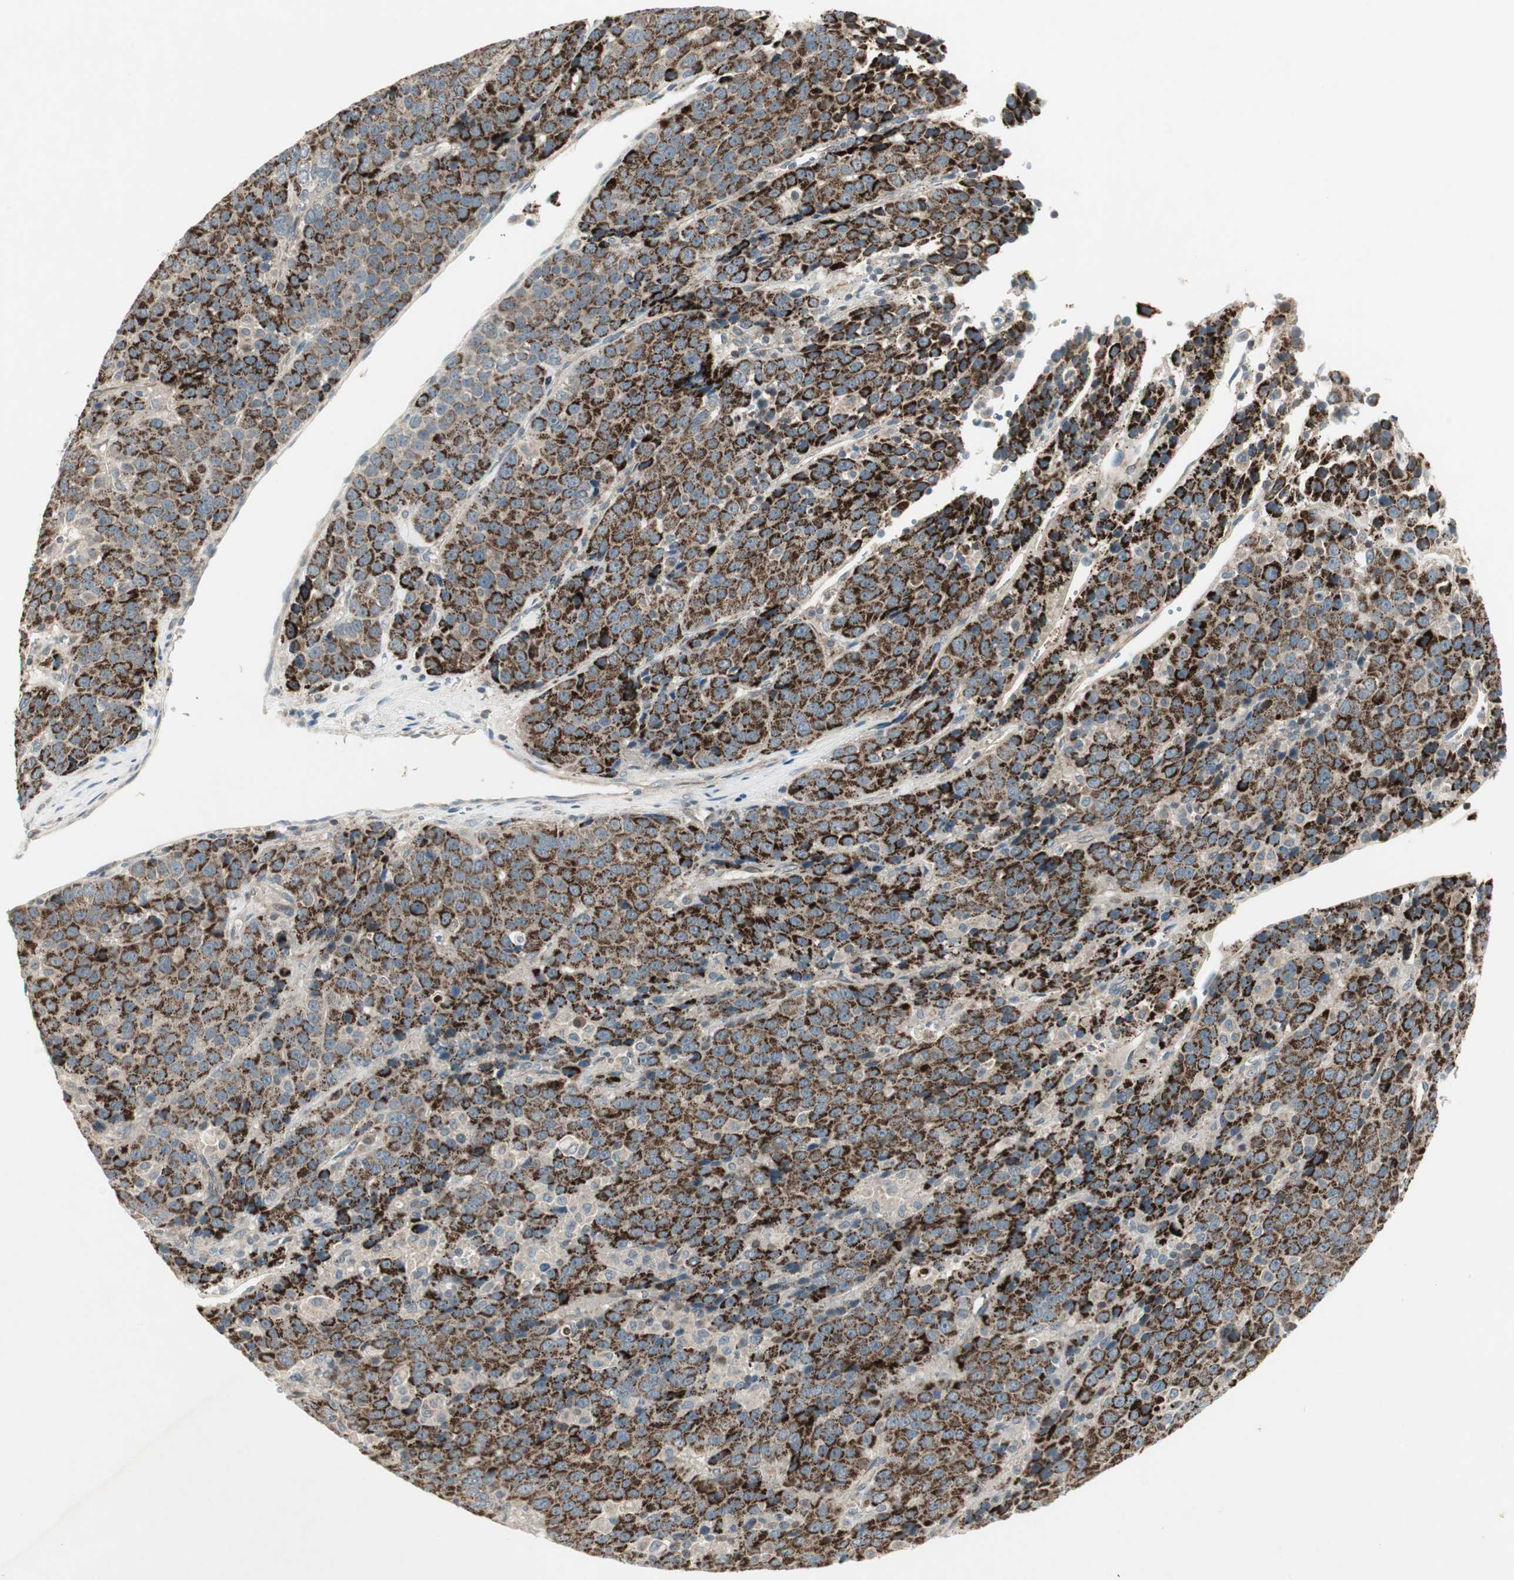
{"staining": {"intensity": "strong", "quantity": ">75%", "location": "cytoplasmic/membranous"}, "tissue": "liver cancer", "cell_type": "Tumor cells", "image_type": "cancer", "snomed": [{"axis": "morphology", "description": "Carcinoma, Hepatocellular, NOS"}, {"axis": "topography", "description": "Liver"}], "caption": "Immunohistochemistry (IHC) image of neoplastic tissue: liver cancer (hepatocellular carcinoma) stained using IHC reveals high levels of strong protein expression localized specifically in the cytoplasmic/membranous of tumor cells, appearing as a cytoplasmic/membranous brown color.", "gene": "USP2", "patient": {"sex": "female", "age": 53}}